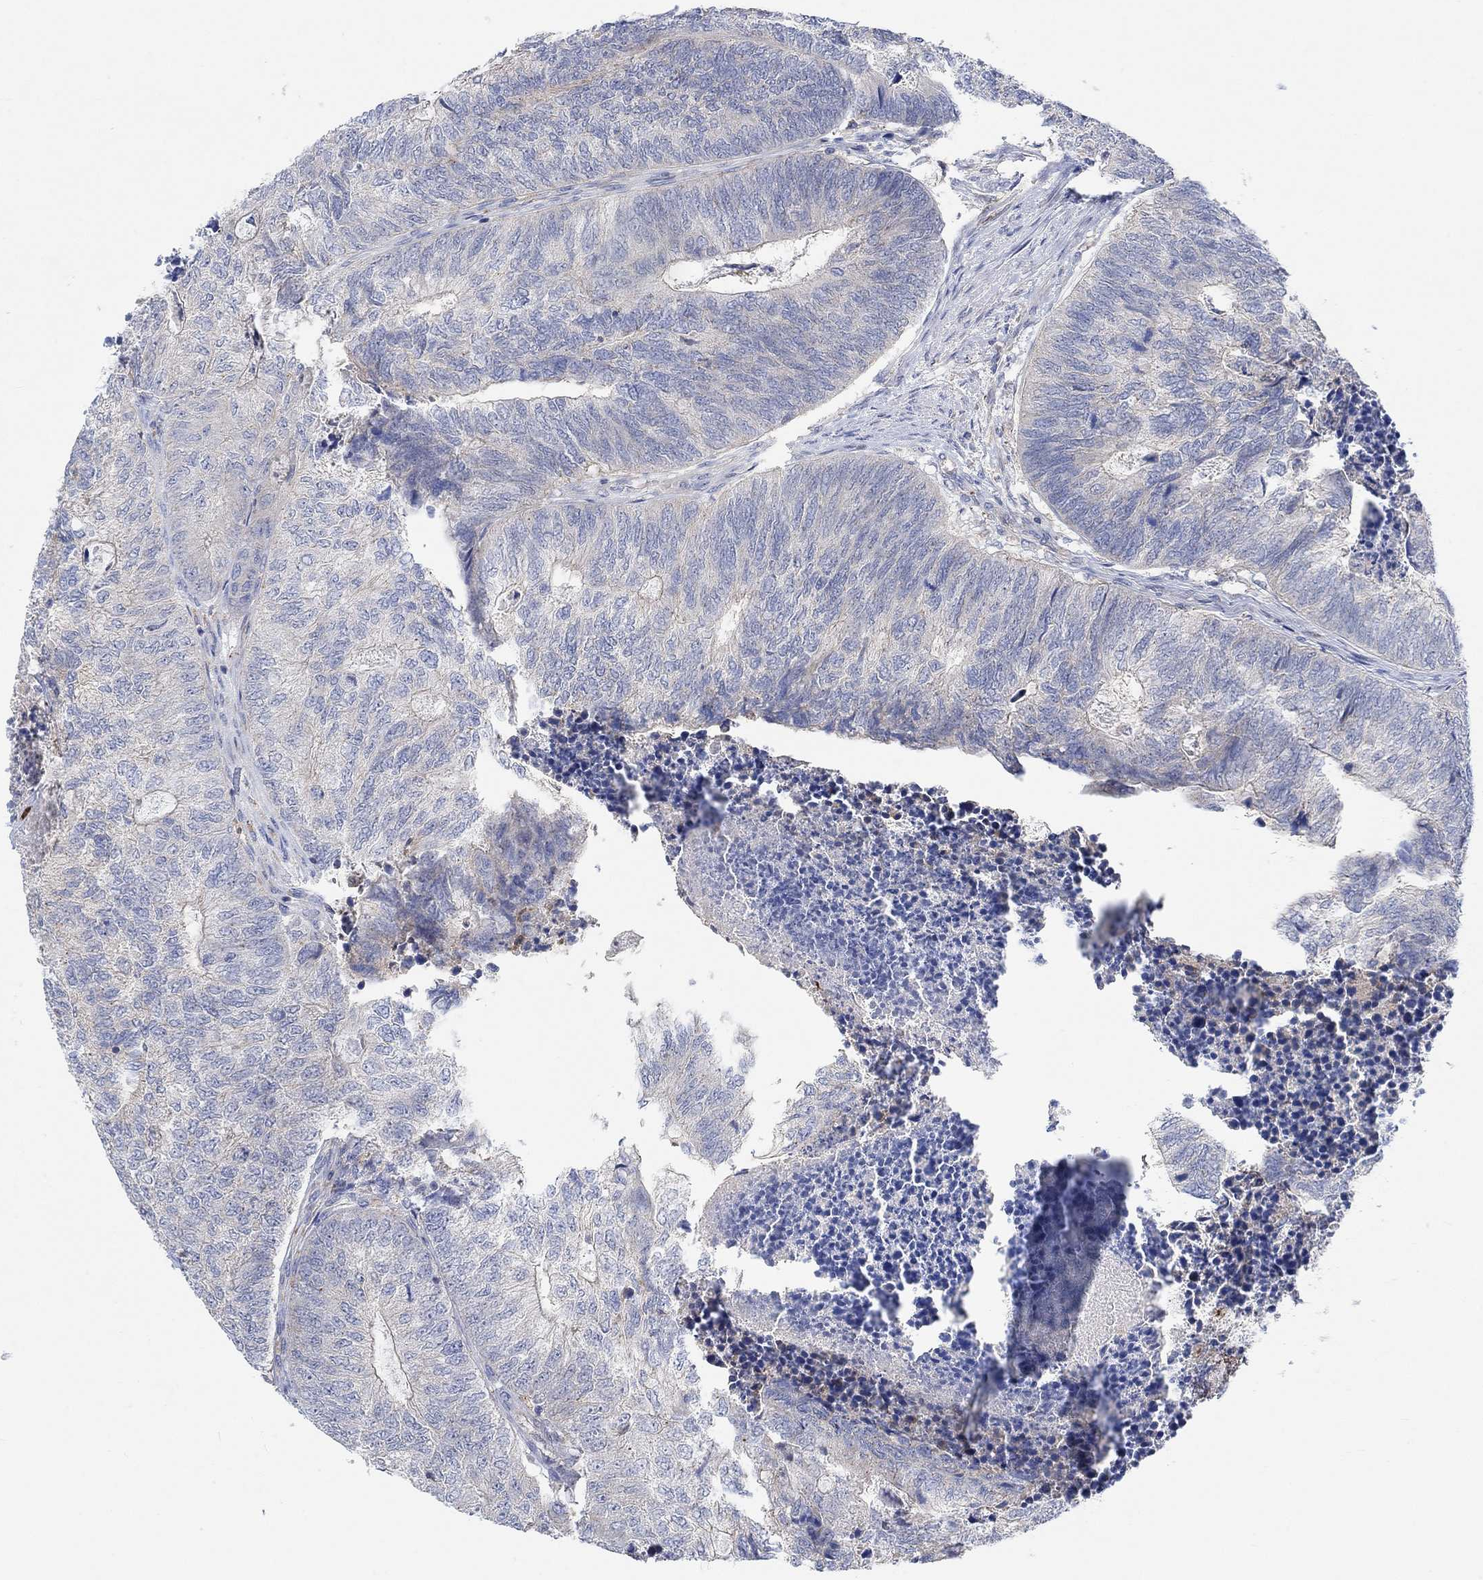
{"staining": {"intensity": "negative", "quantity": "none", "location": "none"}, "tissue": "colorectal cancer", "cell_type": "Tumor cells", "image_type": "cancer", "snomed": [{"axis": "morphology", "description": "Adenocarcinoma, NOS"}, {"axis": "topography", "description": "Colon"}], "caption": "Immunohistochemical staining of colorectal adenocarcinoma shows no significant positivity in tumor cells. (Stains: DAB IHC with hematoxylin counter stain, Microscopy: brightfield microscopy at high magnification).", "gene": "PMFBP1", "patient": {"sex": "female", "age": 67}}